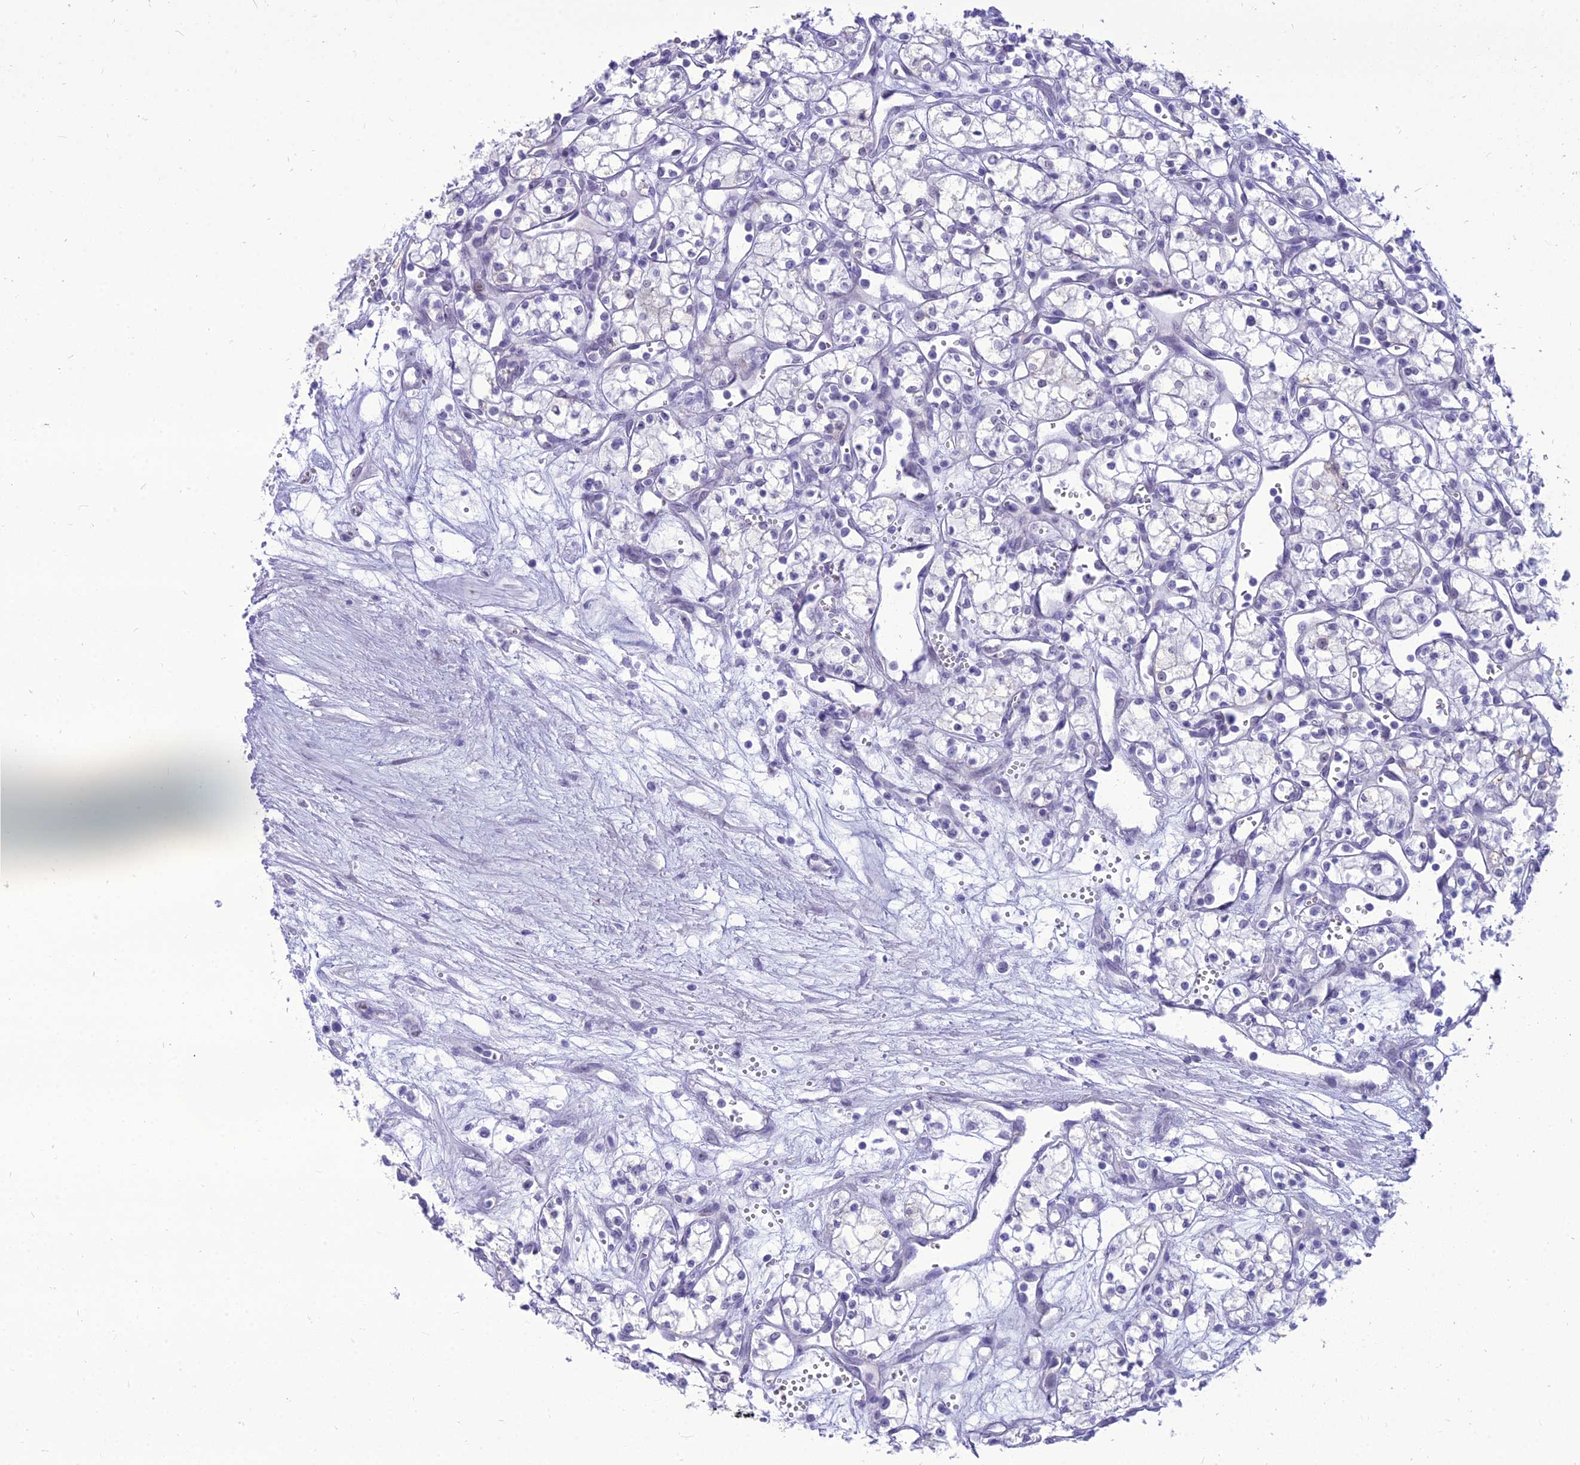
{"staining": {"intensity": "negative", "quantity": "none", "location": "none"}, "tissue": "renal cancer", "cell_type": "Tumor cells", "image_type": "cancer", "snomed": [{"axis": "morphology", "description": "Adenocarcinoma, NOS"}, {"axis": "topography", "description": "Kidney"}], "caption": "High power microscopy histopathology image of an IHC histopathology image of adenocarcinoma (renal), revealing no significant expression in tumor cells.", "gene": "DHX40", "patient": {"sex": "male", "age": 59}}